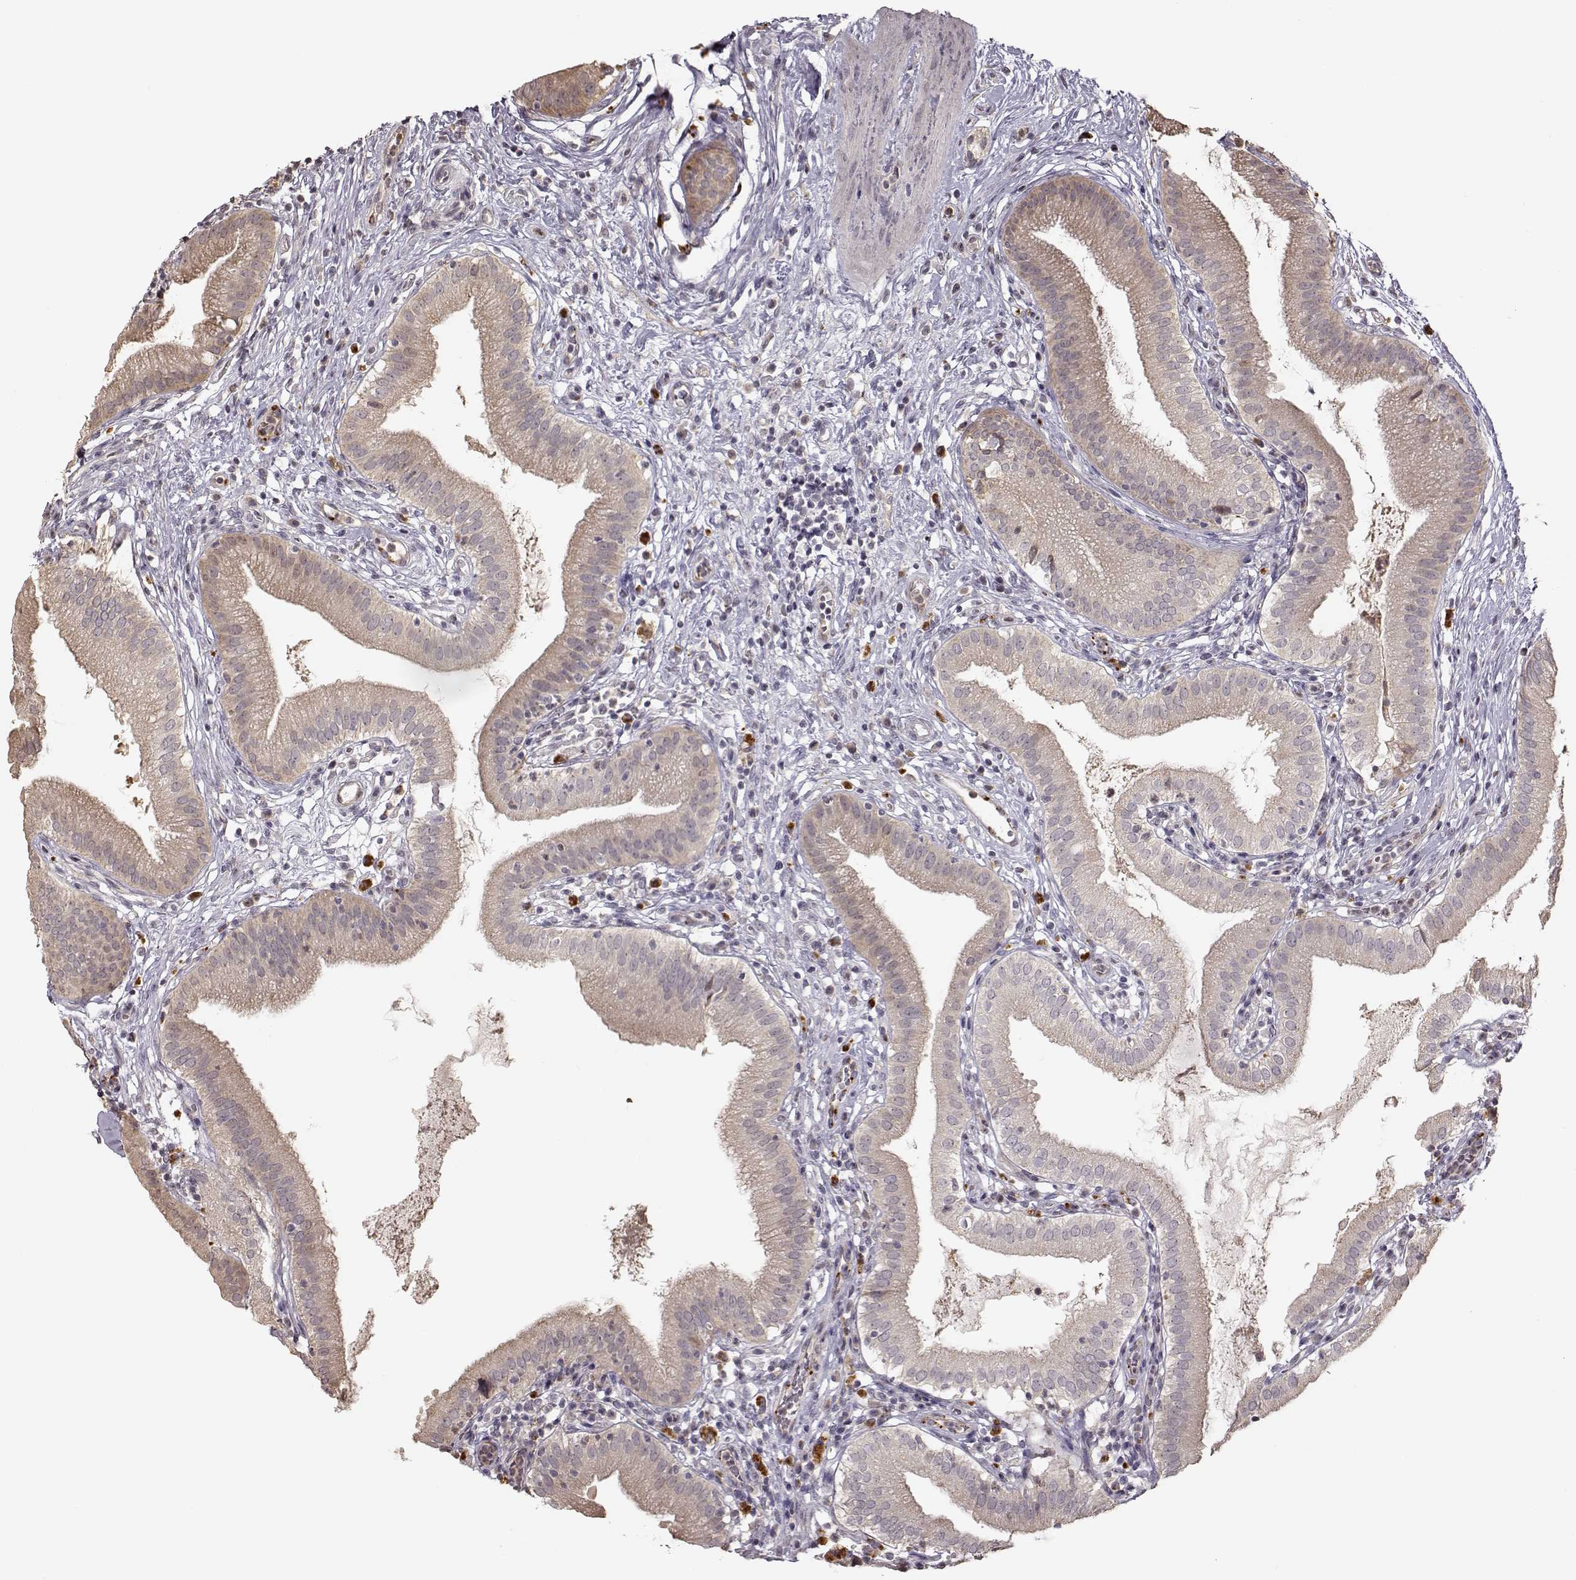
{"staining": {"intensity": "weak", "quantity": ">75%", "location": "cytoplasmic/membranous"}, "tissue": "gallbladder", "cell_type": "Glandular cells", "image_type": "normal", "snomed": [{"axis": "morphology", "description": "Normal tissue, NOS"}, {"axis": "topography", "description": "Gallbladder"}], "caption": "Human gallbladder stained for a protein (brown) displays weak cytoplasmic/membranous positive expression in about >75% of glandular cells.", "gene": "CRB1", "patient": {"sex": "female", "age": 65}}